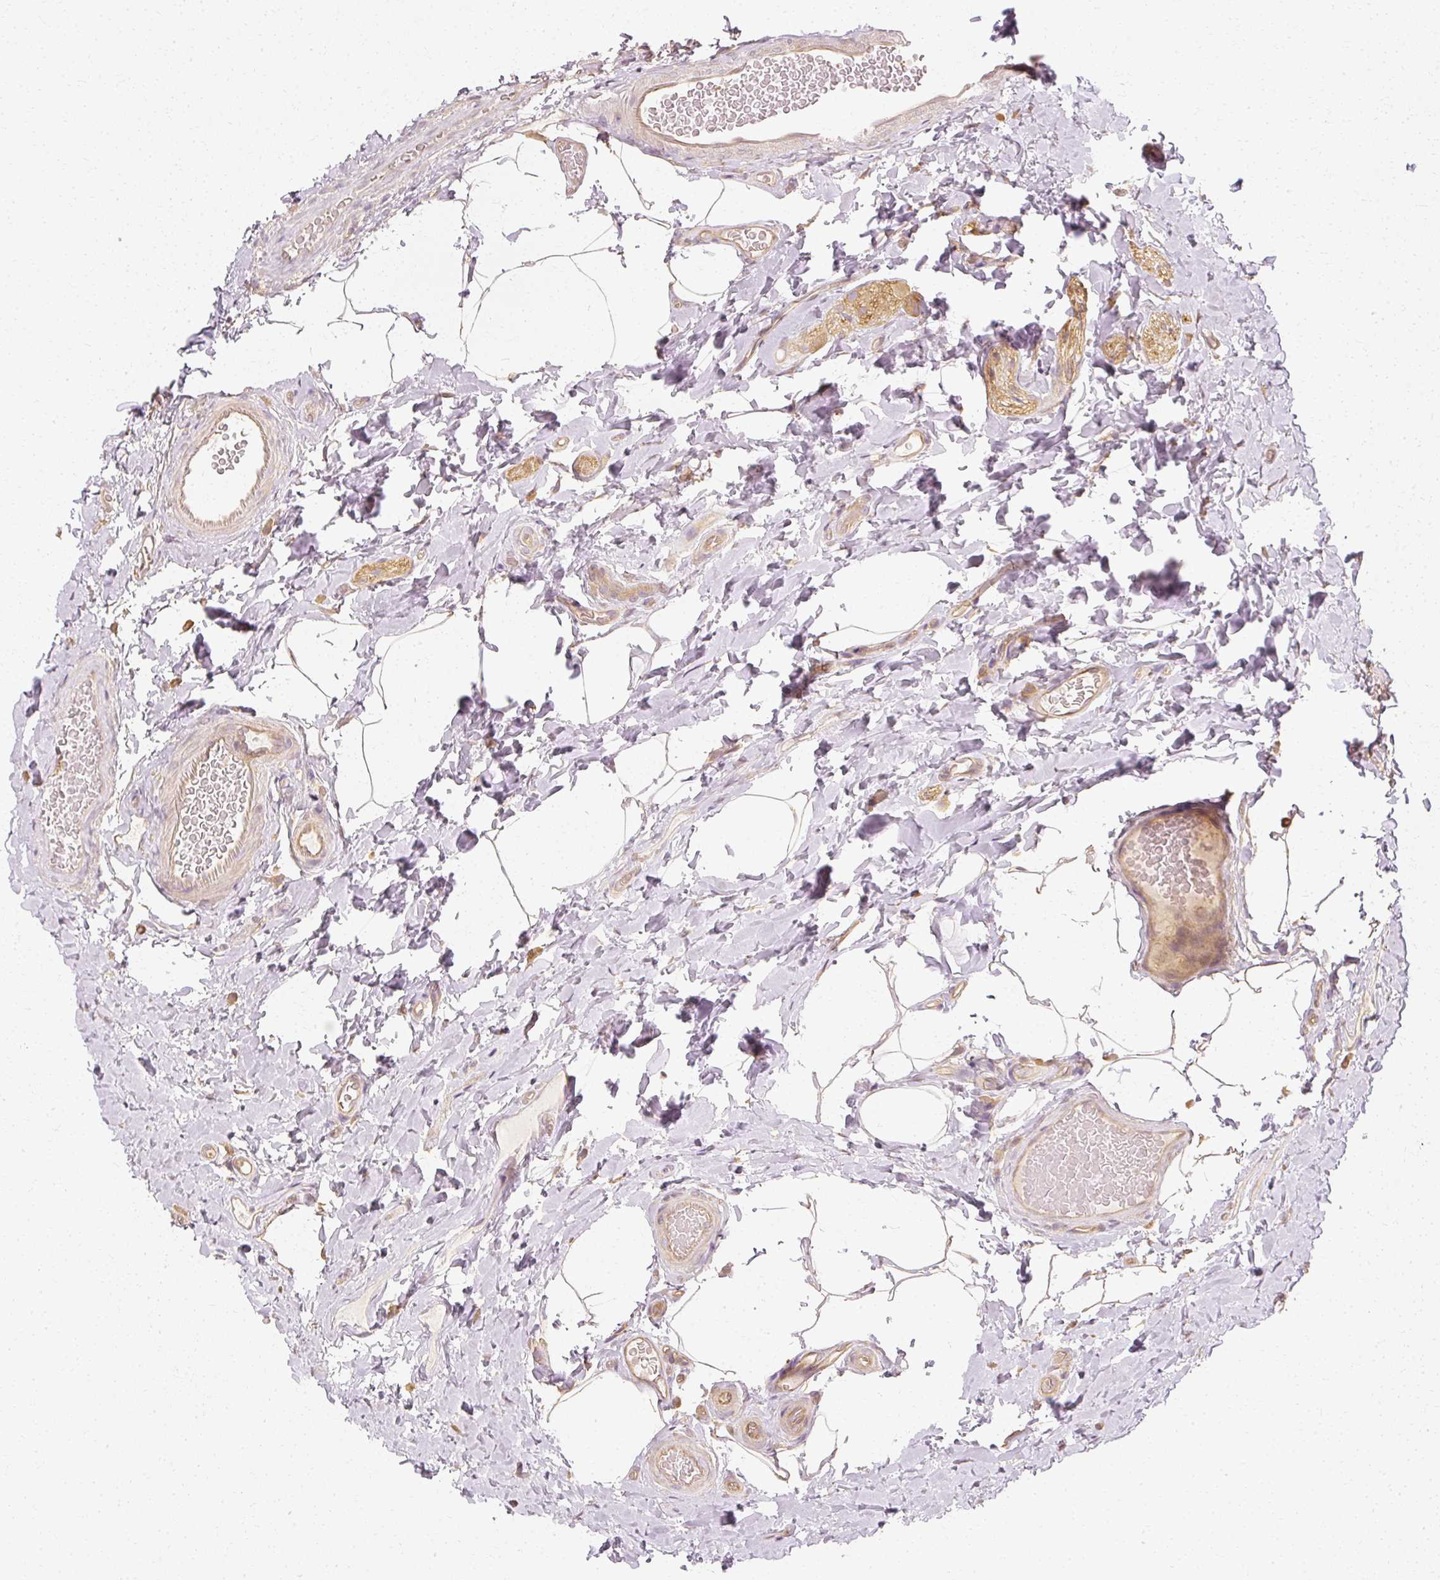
{"staining": {"intensity": "weak", "quantity": ">75%", "location": "cytoplasmic/membranous"}, "tissue": "colon", "cell_type": "Endothelial cells", "image_type": "normal", "snomed": [{"axis": "morphology", "description": "Normal tissue, NOS"}, {"axis": "topography", "description": "Colon"}], "caption": "This is a micrograph of IHC staining of normal colon, which shows weak positivity in the cytoplasmic/membranous of endothelial cells.", "gene": "GNAQ", "patient": {"sex": "male", "age": 46}}